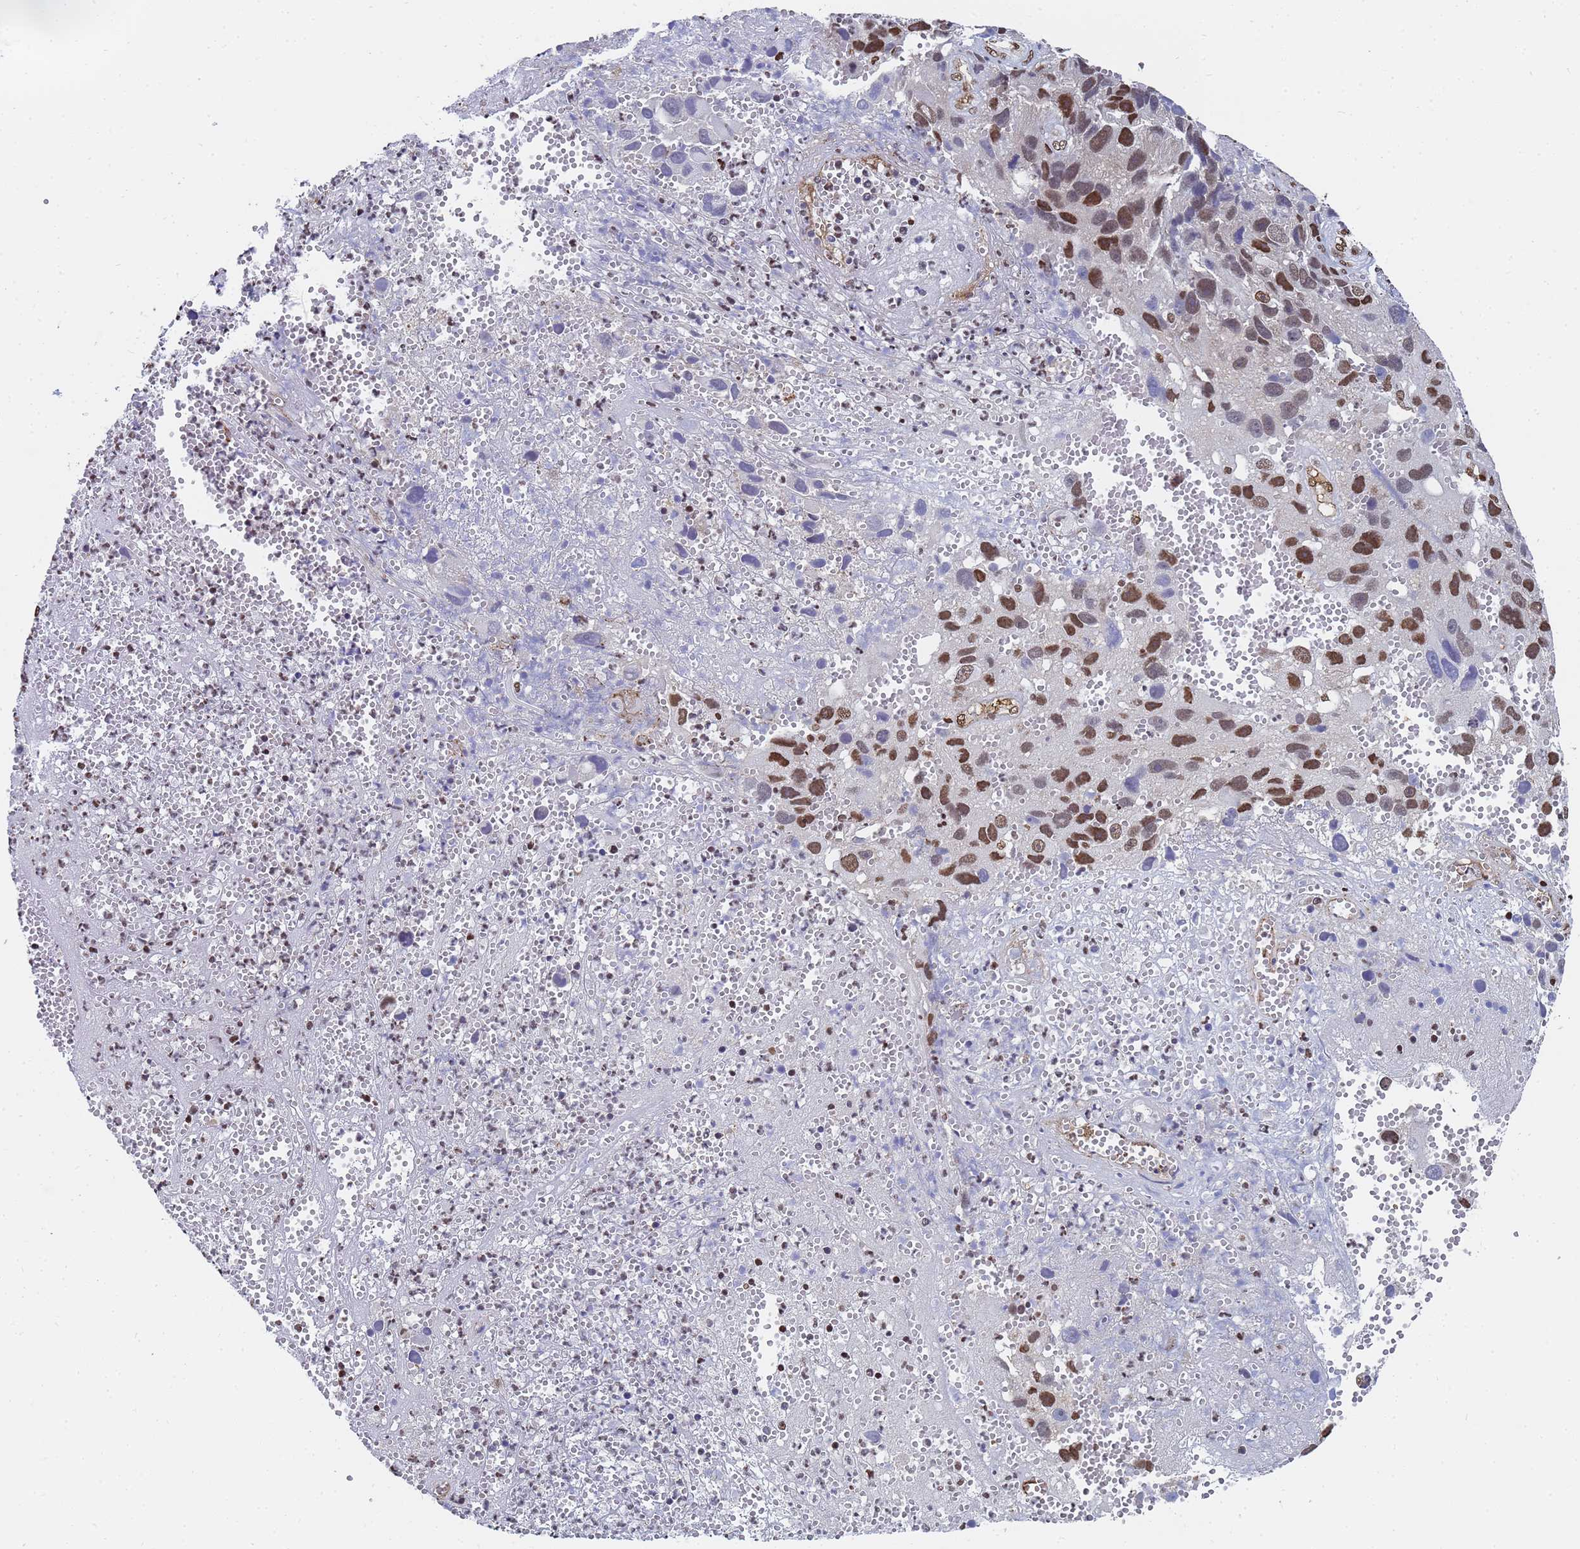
{"staining": {"intensity": "strong", "quantity": ">75%", "location": "nuclear"}, "tissue": "melanoma", "cell_type": "Tumor cells", "image_type": "cancer", "snomed": [{"axis": "morphology", "description": "Malignant melanoma, NOS"}, {"axis": "topography", "description": "Skin"}], "caption": "Immunohistochemistry (IHC) (DAB (3,3'-diaminobenzidine)) staining of melanoma exhibits strong nuclear protein positivity in about >75% of tumor cells. The staining was performed using DAB (3,3'-diaminobenzidine) to visualize the protein expression in brown, while the nuclei were stained in blue with hematoxylin (Magnification: 20x).", "gene": "RAVER2", "patient": {"sex": "male", "age": 84}}